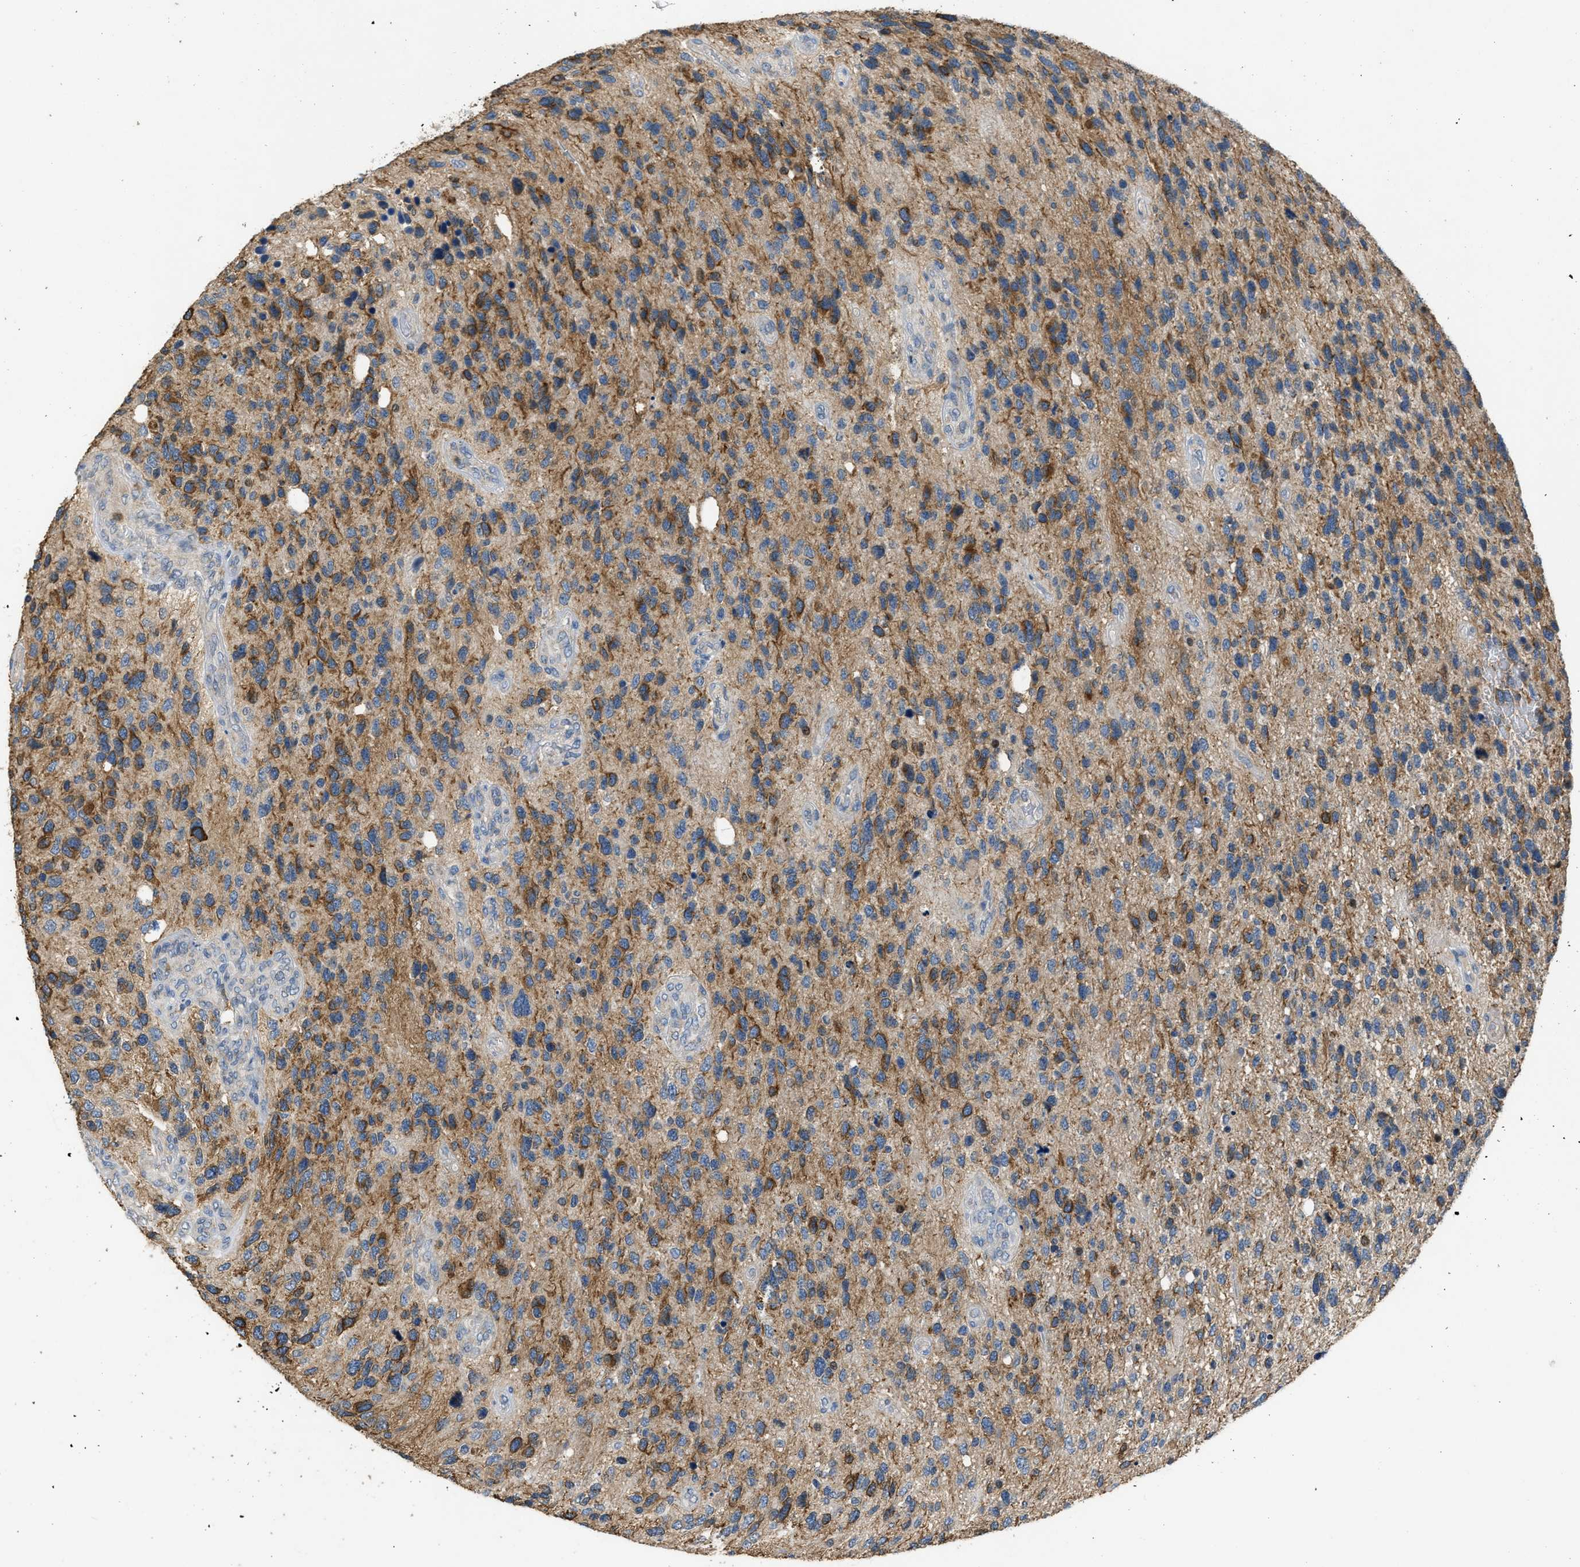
{"staining": {"intensity": "moderate", "quantity": ">75%", "location": "cytoplasmic/membranous"}, "tissue": "glioma", "cell_type": "Tumor cells", "image_type": "cancer", "snomed": [{"axis": "morphology", "description": "Glioma, malignant, High grade"}, {"axis": "topography", "description": "Brain"}], "caption": "A brown stain shows moderate cytoplasmic/membranous staining of a protein in human malignant glioma (high-grade) tumor cells.", "gene": "TOMM34", "patient": {"sex": "female", "age": 58}}